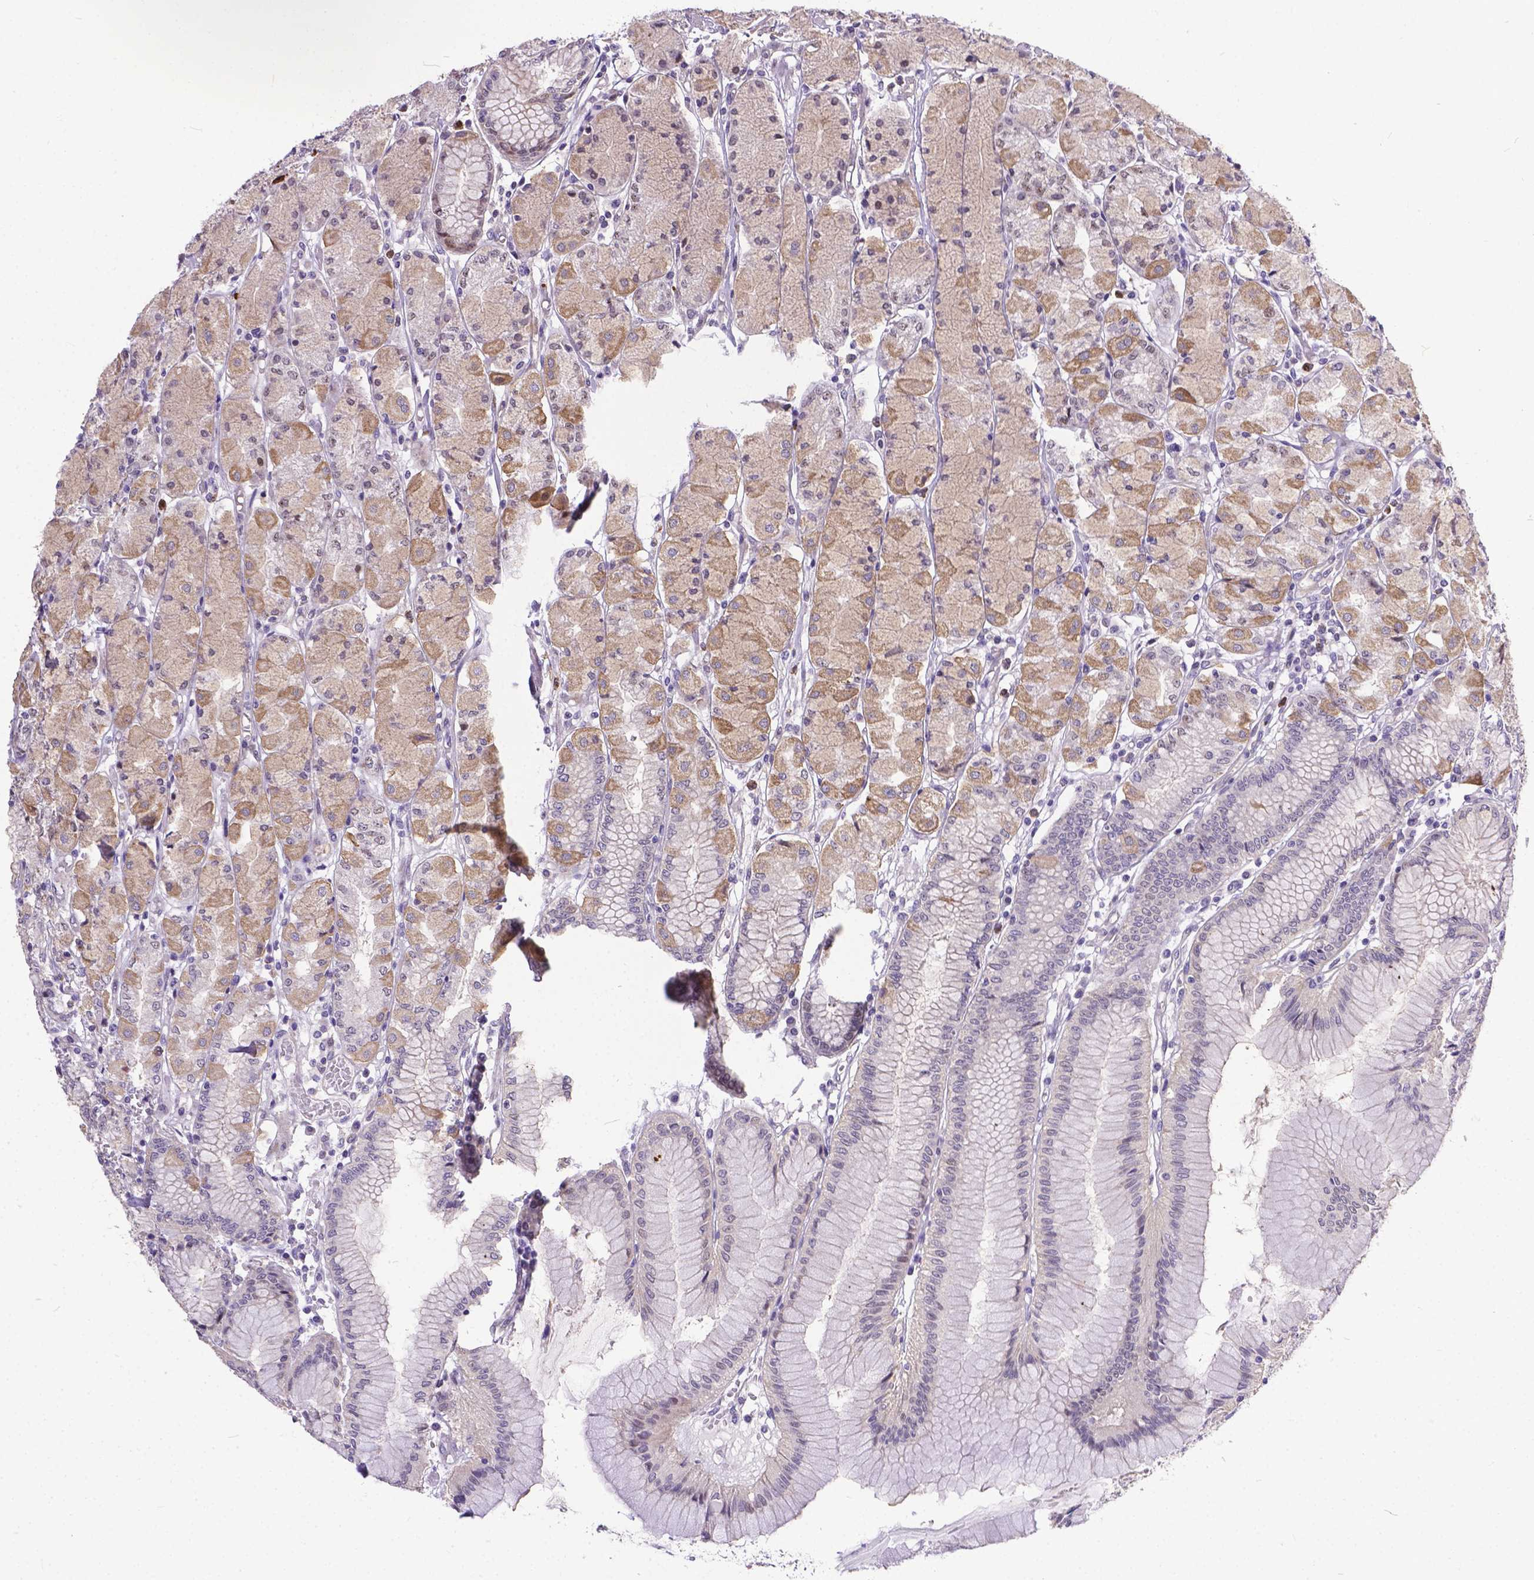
{"staining": {"intensity": "weak", "quantity": "25%-75%", "location": "cytoplasmic/membranous"}, "tissue": "stomach", "cell_type": "Glandular cells", "image_type": "normal", "snomed": [{"axis": "morphology", "description": "Normal tissue, NOS"}, {"axis": "topography", "description": "Stomach, upper"}], "caption": "IHC image of normal stomach stained for a protein (brown), which exhibits low levels of weak cytoplasmic/membranous staining in about 25%-75% of glandular cells.", "gene": "DLEC1", "patient": {"sex": "male", "age": 69}}